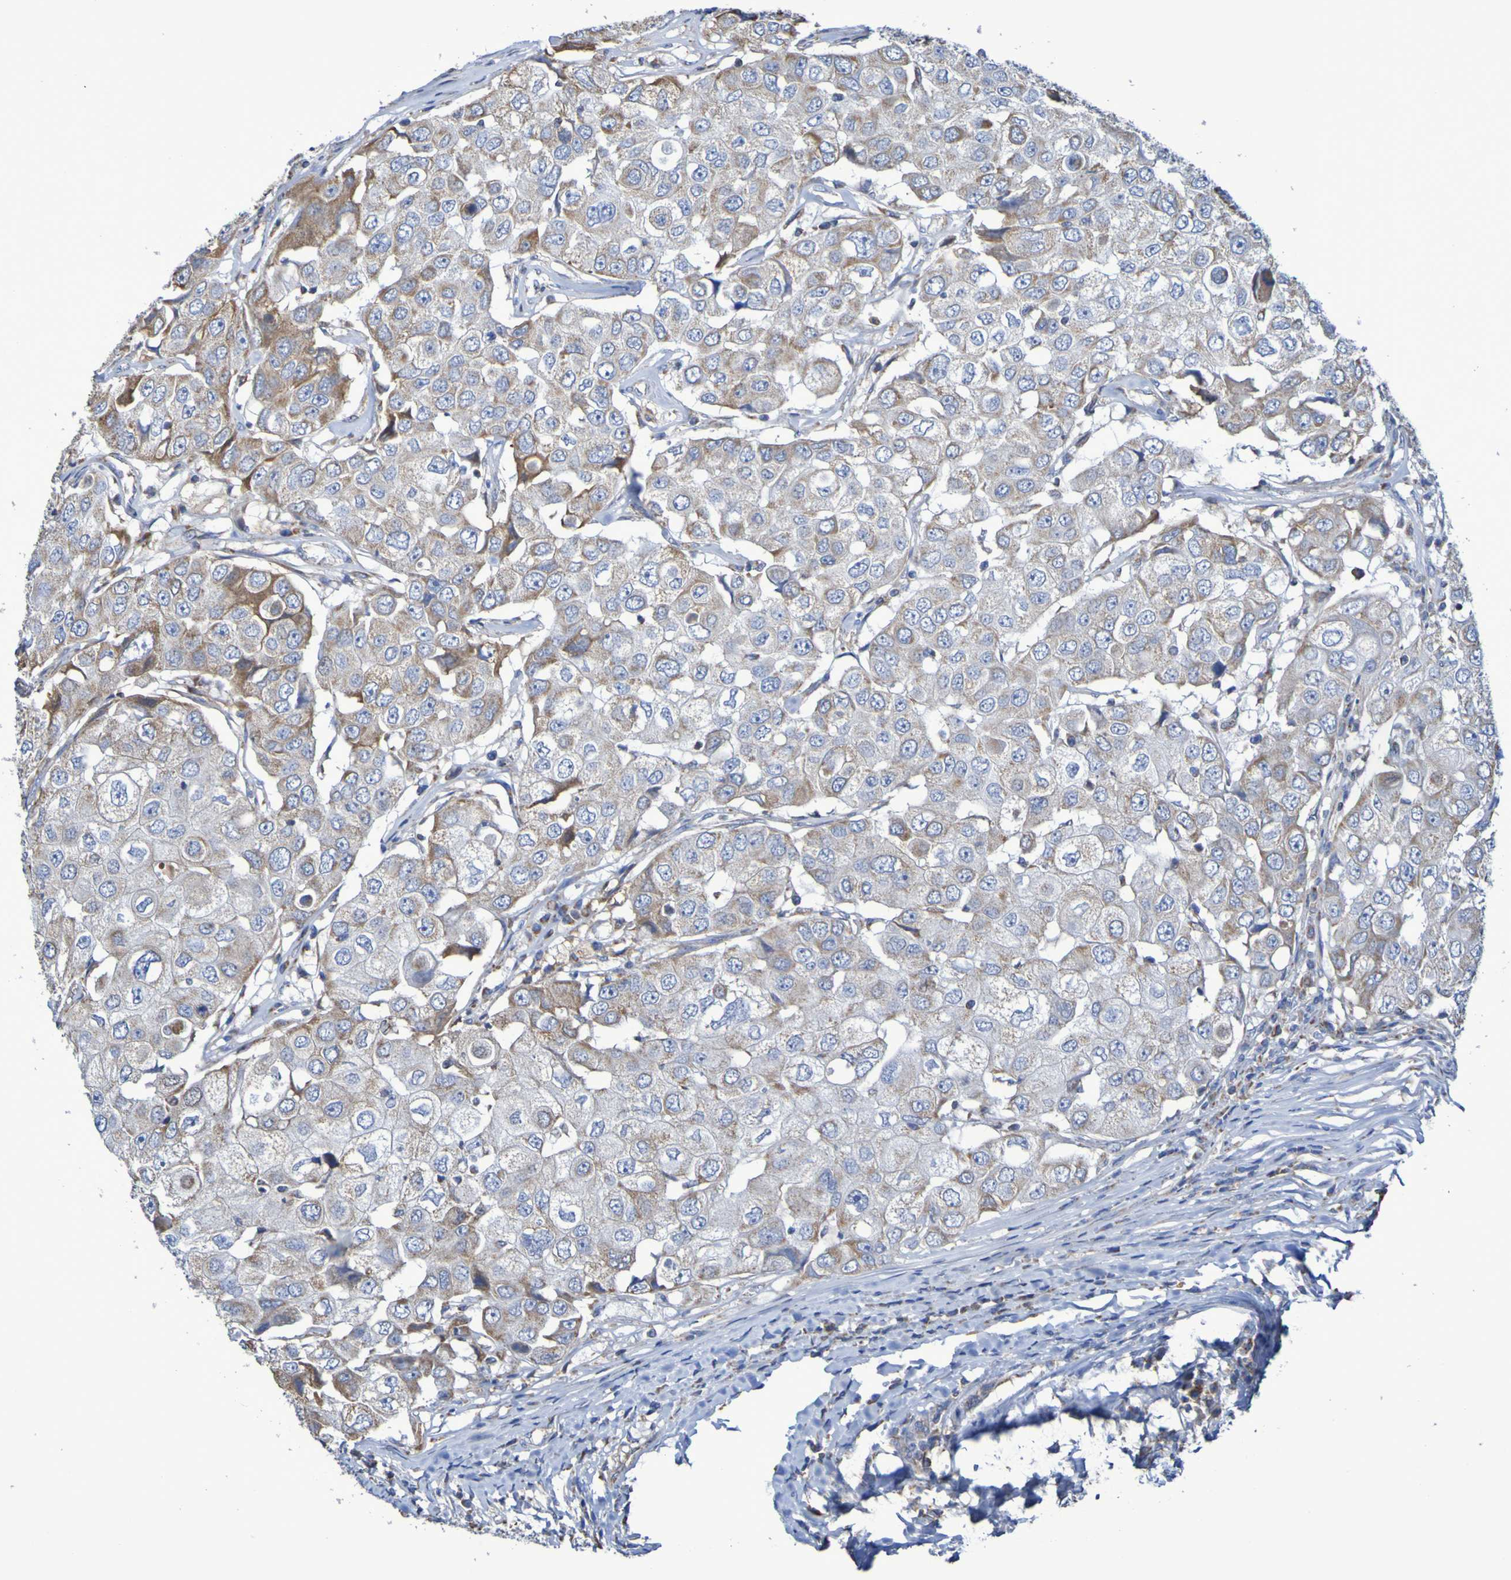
{"staining": {"intensity": "moderate", "quantity": "<25%", "location": "cytoplasmic/membranous"}, "tissue": "breast cancer", "cell_type": "Tumor cells", "image_type": "cancer", "snomed": [{"axis": "morphology", "description": "Duct carcinoma"}, {"axis": "topography", "description": "Breast"}], "caption": "The immunohistochemical stain highlights moderate cytoplasmic/membranous staining in tumor cells of breast infiltrating ductal carcinoma tissue.", "gene": "CNTN2", "patient": {"sex": "female", "age": 27}}